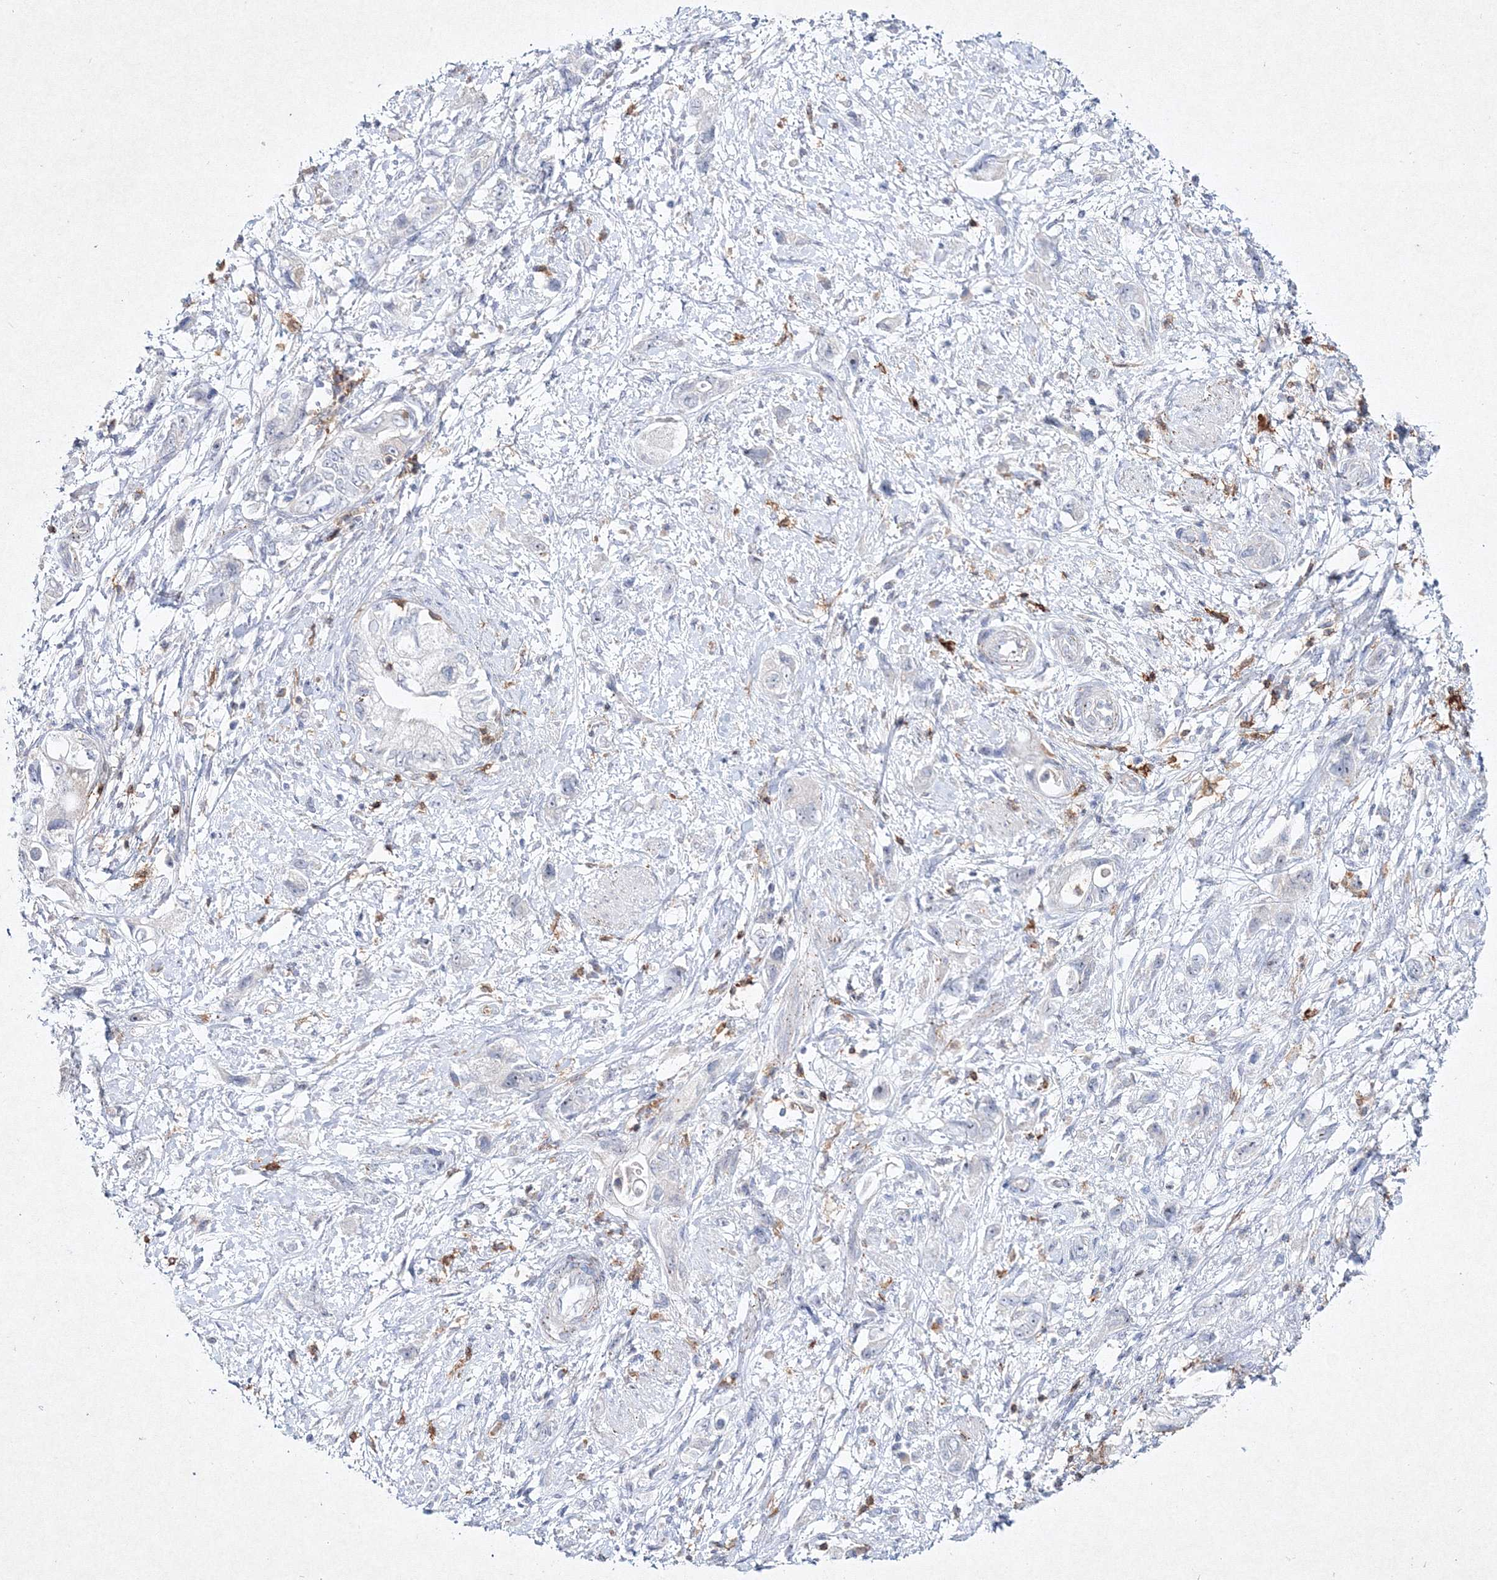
{"staining": {"intensity": "negative", "quantity": "none", "location": "none"}, "tissue": "pancreatic cancer", "cell_type": "Tumor cells", "image_type": "cancer", "snomed": [{"axis": "morphology", "description": "Adenocarcinoma, NOS"}, {"axis": "topography", "description": "Pancreas"}], "caption": "There is no significant positivity in tumor cells of pancreatic cancer (adenocarcinoma). The staining was performed using DAB to visualize the protein expression in brown, while the nuclei were stained in blue with hematoxylin (Magnification: 20x).", "gene": "HCST", "patient": {"sex": "female", "age": 73}}